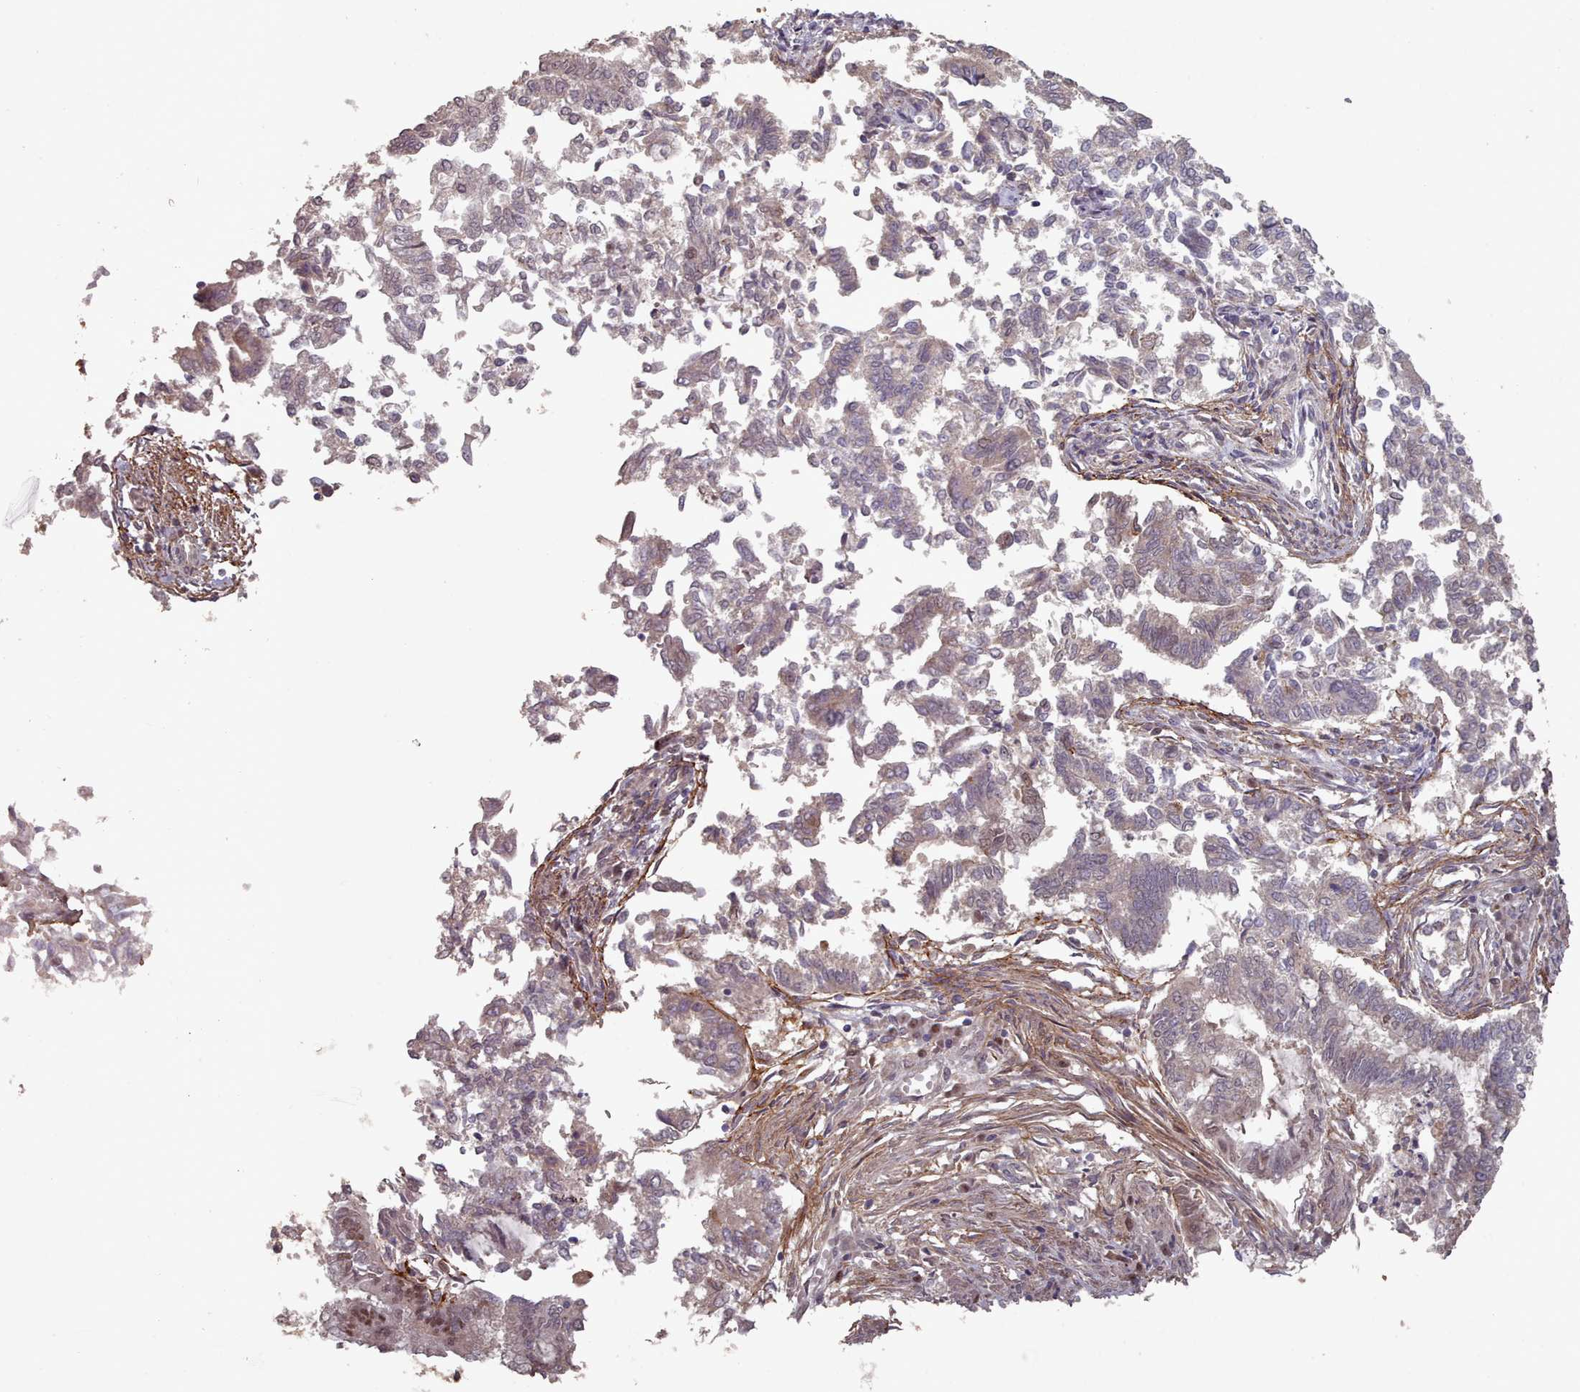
{"staining": {"intensity": "weak", "quantity": "<25%", "location": "cytoplasmic/membranous,nuclear"}, "tissue": "endometrial cancer", "cell_type": "Tumor cells", "image_type": "cancer", "snomed": [{"axis": "morphology", "description": "Adenocarcinoma, NOS"}, {"axis": "topography", "description": "Endometrium"}], "caption": "Immunohistochemical staining of human endometrial cancer (adenocarcinoma) demonstrates no significant positivity in tumor cells. (DAB IHC visualized using brightfield microscopy, high magnification).", "gene": "ERCC6L", "patient": {"sex": "female", "age": 79}}